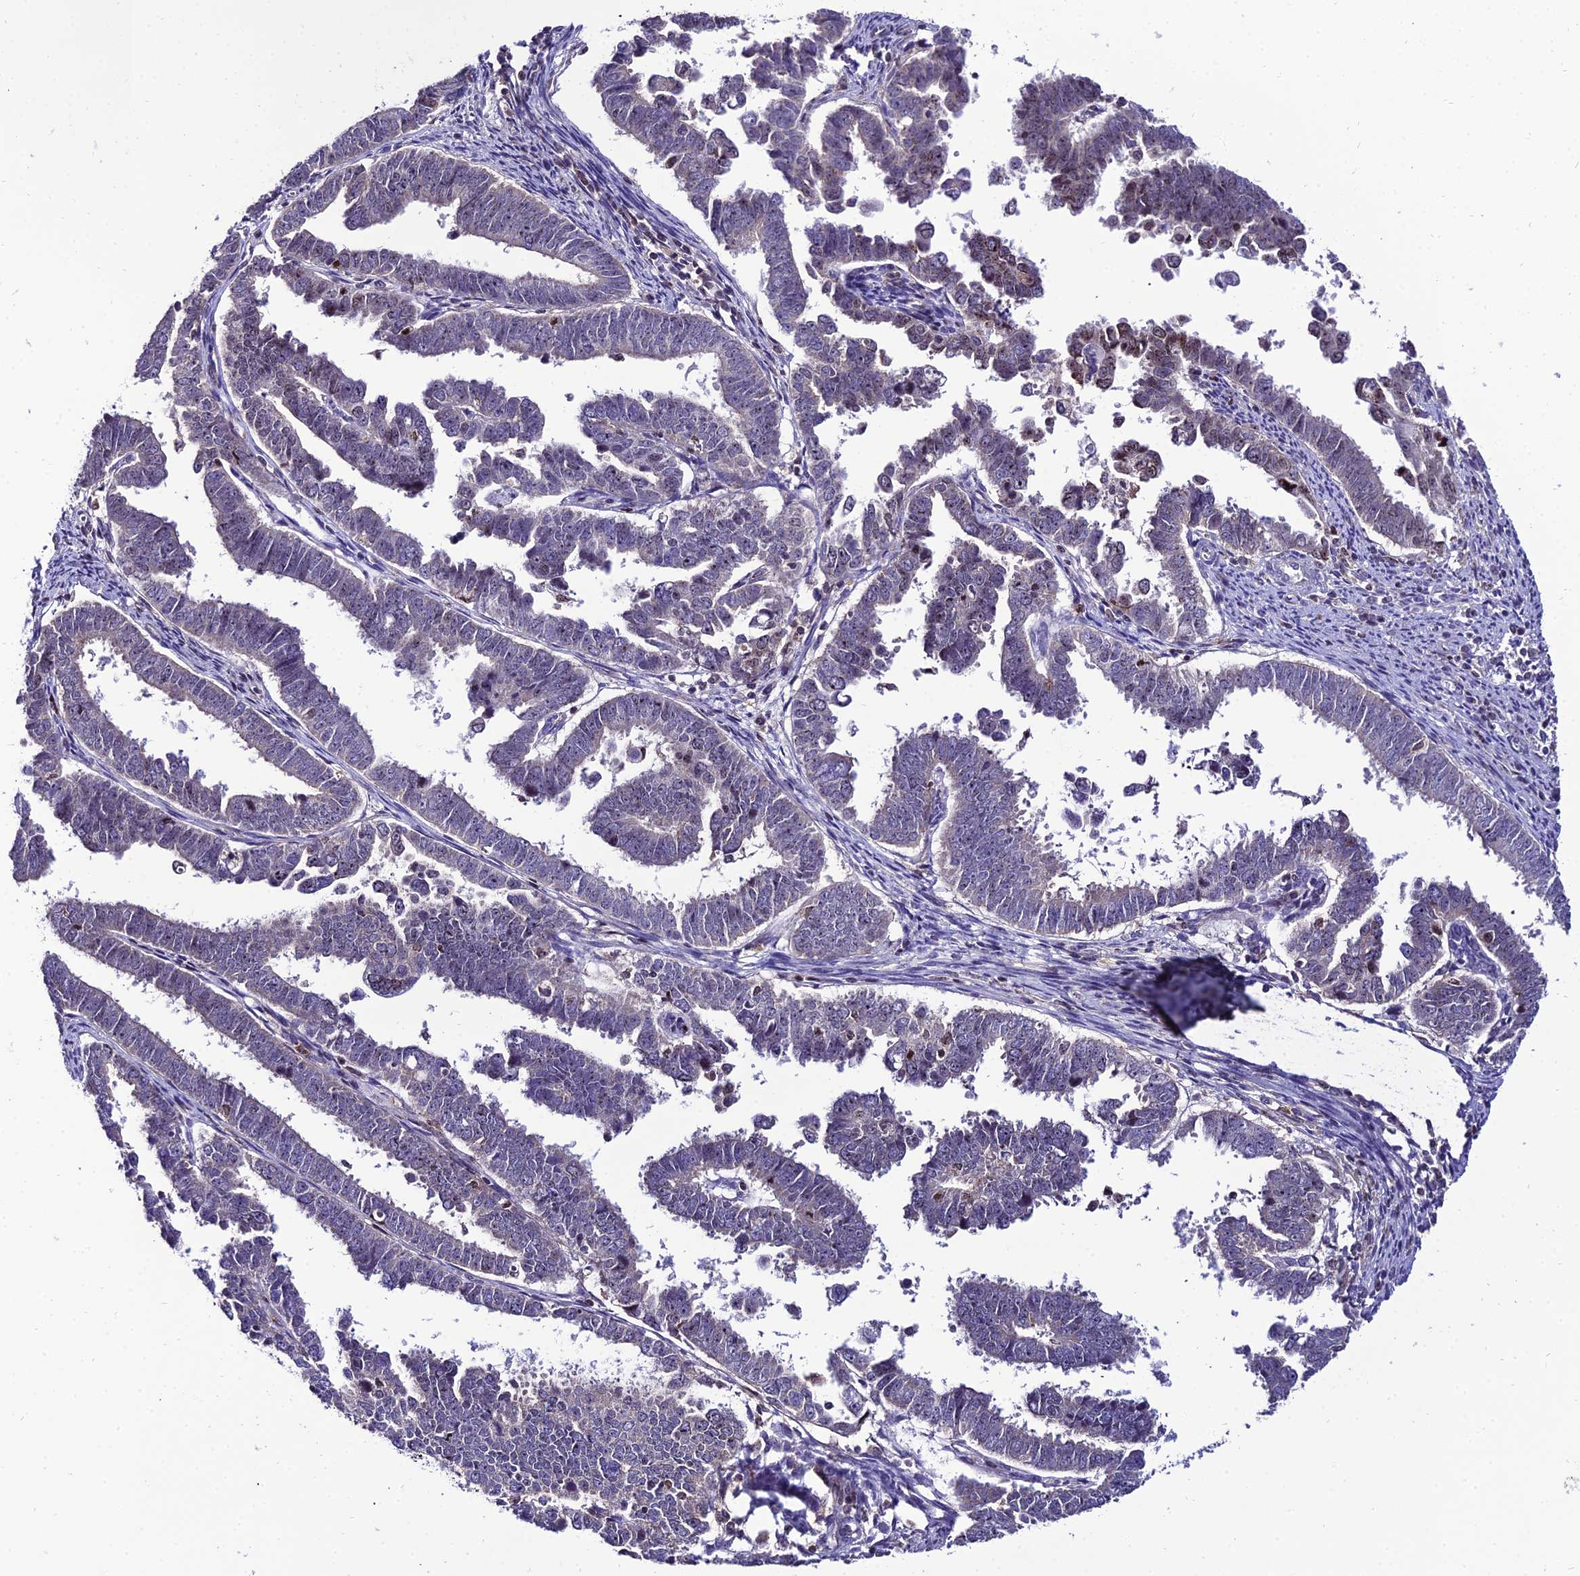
{"staining": {"intensity": "weak", "quantity": "<25%", "location": "nuclear"}, "tissue": "endometrial cancer", "cell_type": "Tumor cells", "image_type": "cancer", "snomed": [{"axis": "morphology", "description": "Adenocarcinoma, NOS"}, {"axis": "topography", "description": "Endometrium"}], "caption": "Adenocarcinoma (endometrial) stained for a protein using IHC exhibits no positivity tumor cells.", "gene": "SHQ1", "patient": {"sex": "female", "age": 75}}